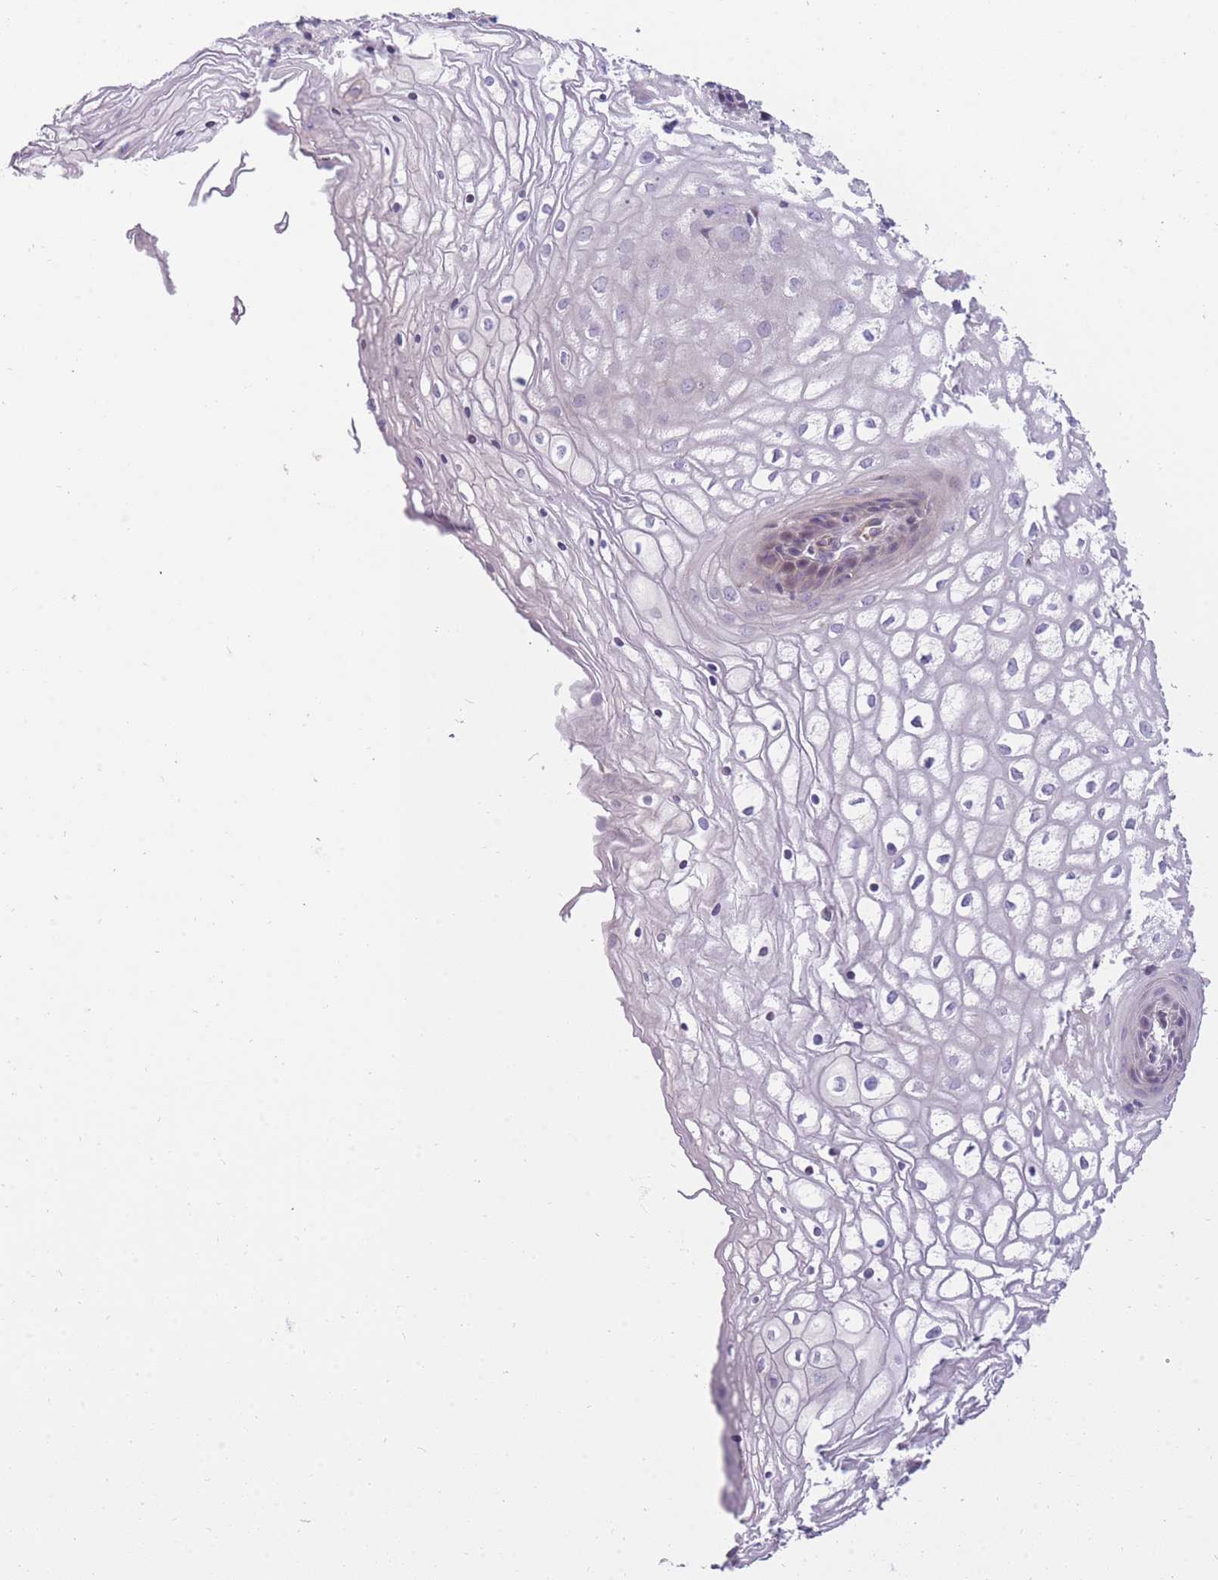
{"staining": {"intensity": "weak", "quantity": "<25%", "location": "nuclear"}, "tissue": "vagina", "cell_type": "Squamous epithelial cells", "image_type": "normal", "snomed": [{"axis": "morphology", "description": "Normal tissue, NOS"}, {"axis": "topography", "description": "Vagina"}], "caption": "IHC histopathology image of normal vagina stained for a protein (brown), which exhibits no staining in squamous epithelial cells. (DAB IHC visualized using brightfield microscopy, high magnification).", "gene": "CRYGN", "patient": {"sex": "female", "age": 34}}